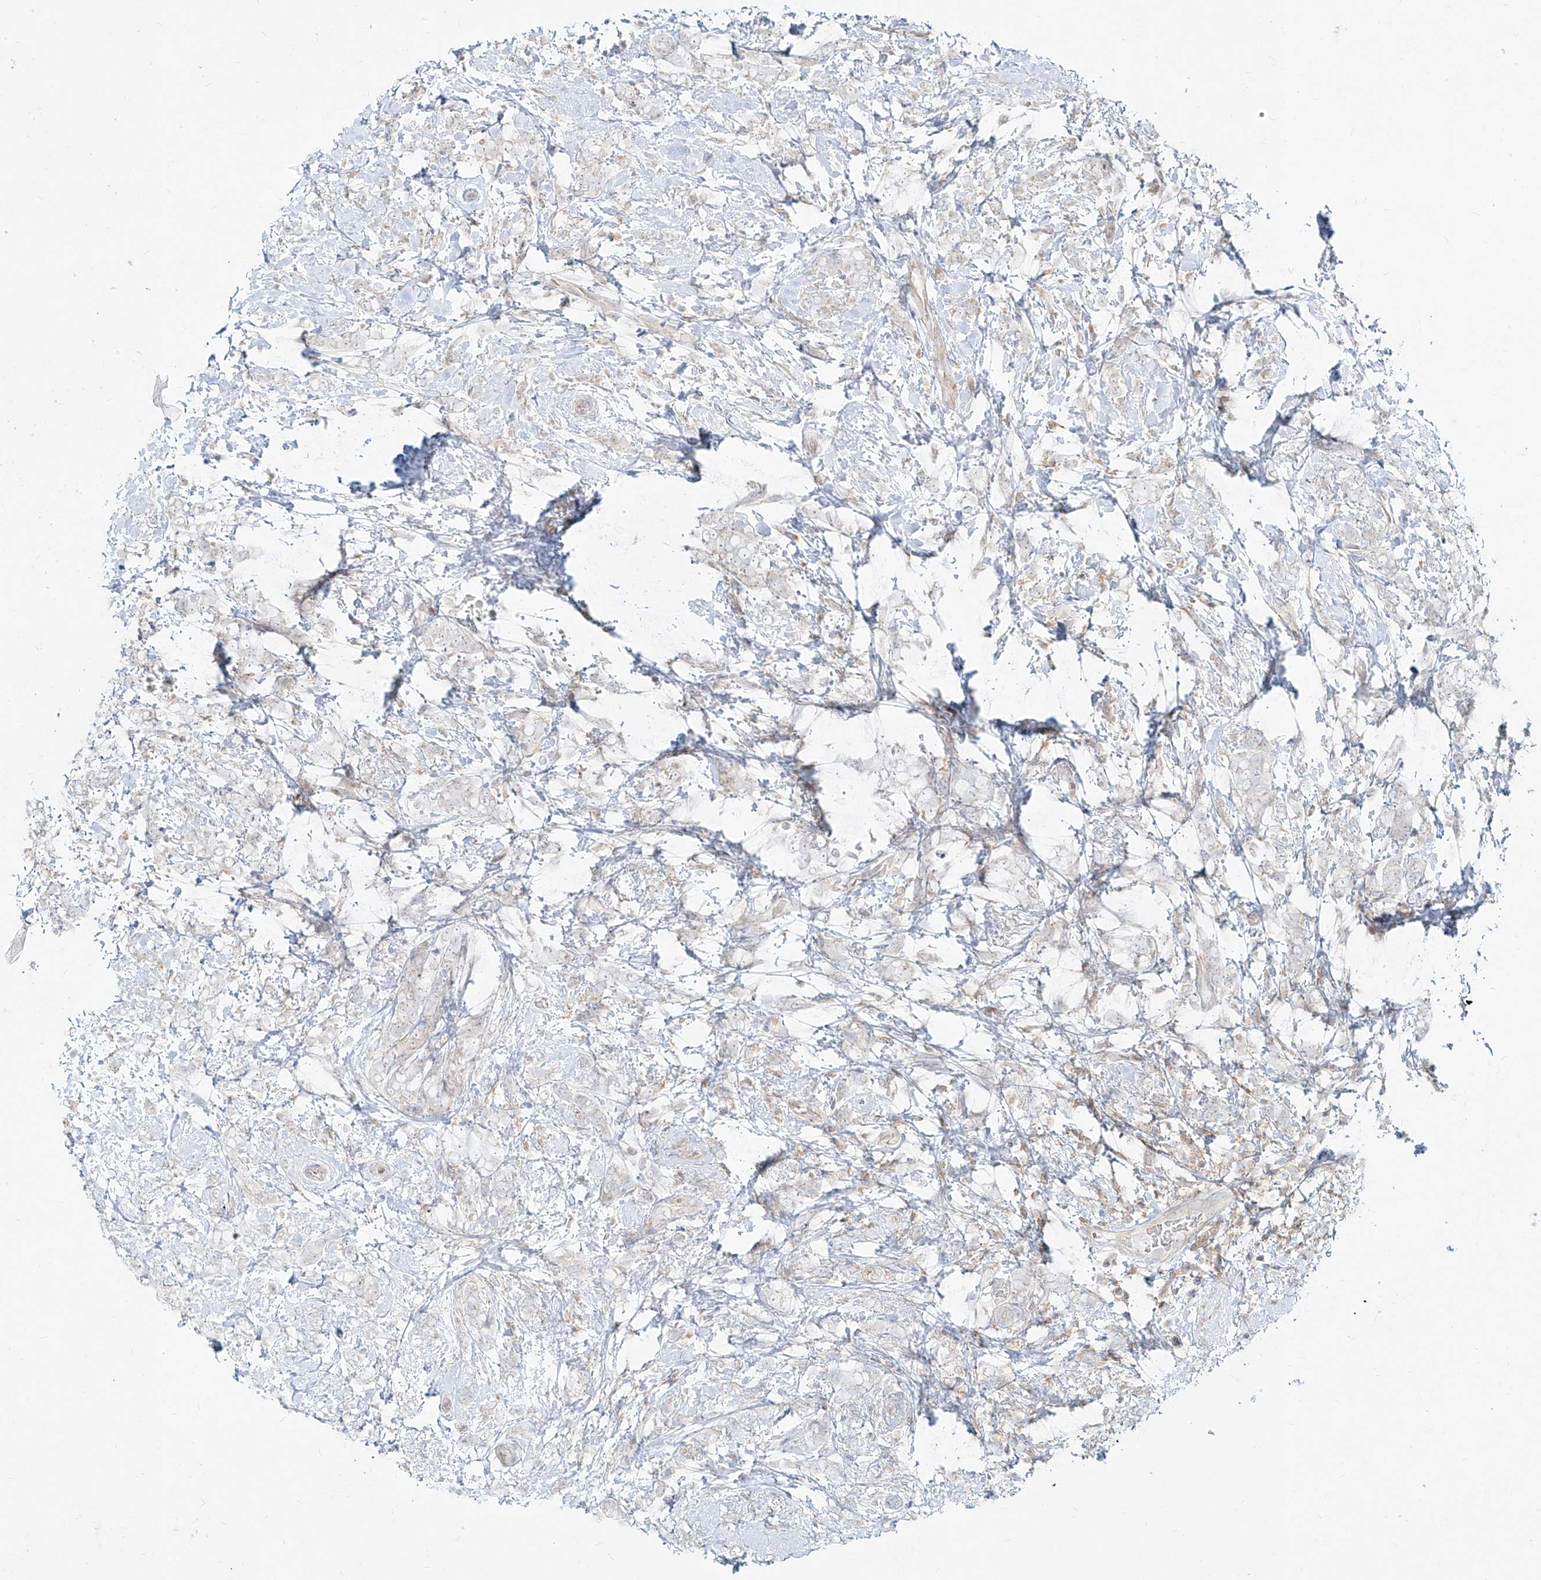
{"staining": {"intensity": "negative", "quantity": "none", "location": "none"}, "tissue": "breast cancer", "cell_type": "Tumor cells", "image_type": "cancer", "snomed": [{"axis": "morphology", "description": "Lobular carcinoma"}, {"axis": "topography", "description": "Breast"}], "caption": "Breast cancer (lobular carcinoma) stained for a protein using IHC displays no positivity tumor cells.", "gene": "SLC2A12", "patient": {"sex": "female", "age": 58}}